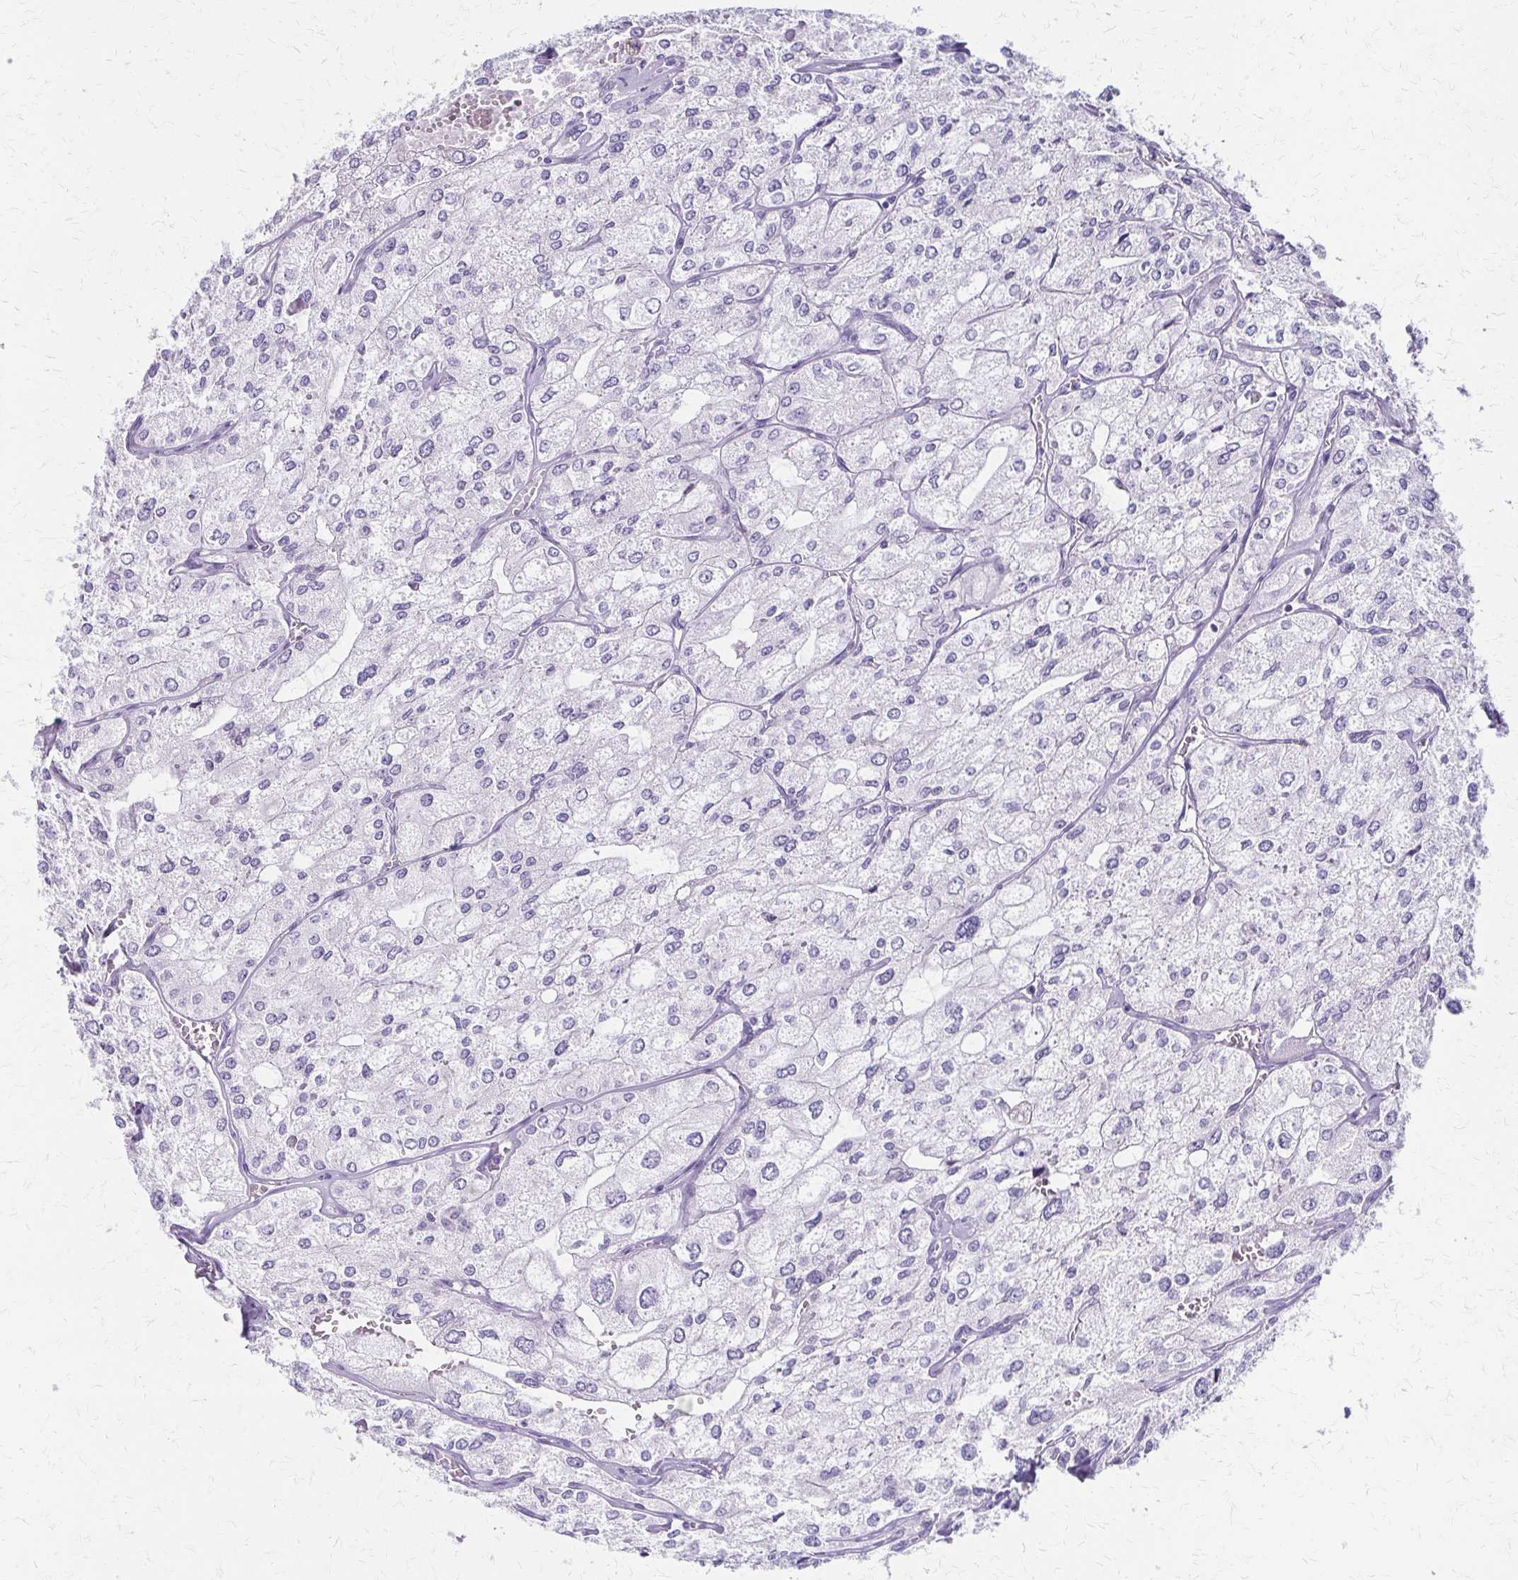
{"staining": {"intensity": "negative", "quantity": "none", "location": "none"}, "tissue": "renal cancer", "cell_type": "Tumor cells", "image_type": "cancer", "snomed": [{"axis": "morphology", "description": "Adenocarcinoma, NOS"}, {"axis": "topography", "description": "Kidney"}], "caption": "An image of human adenocarcinoma (renal) is negative for staining in tumor cells.", "gene": "IVL", "patient": {"sex": "female", "age": 70}}